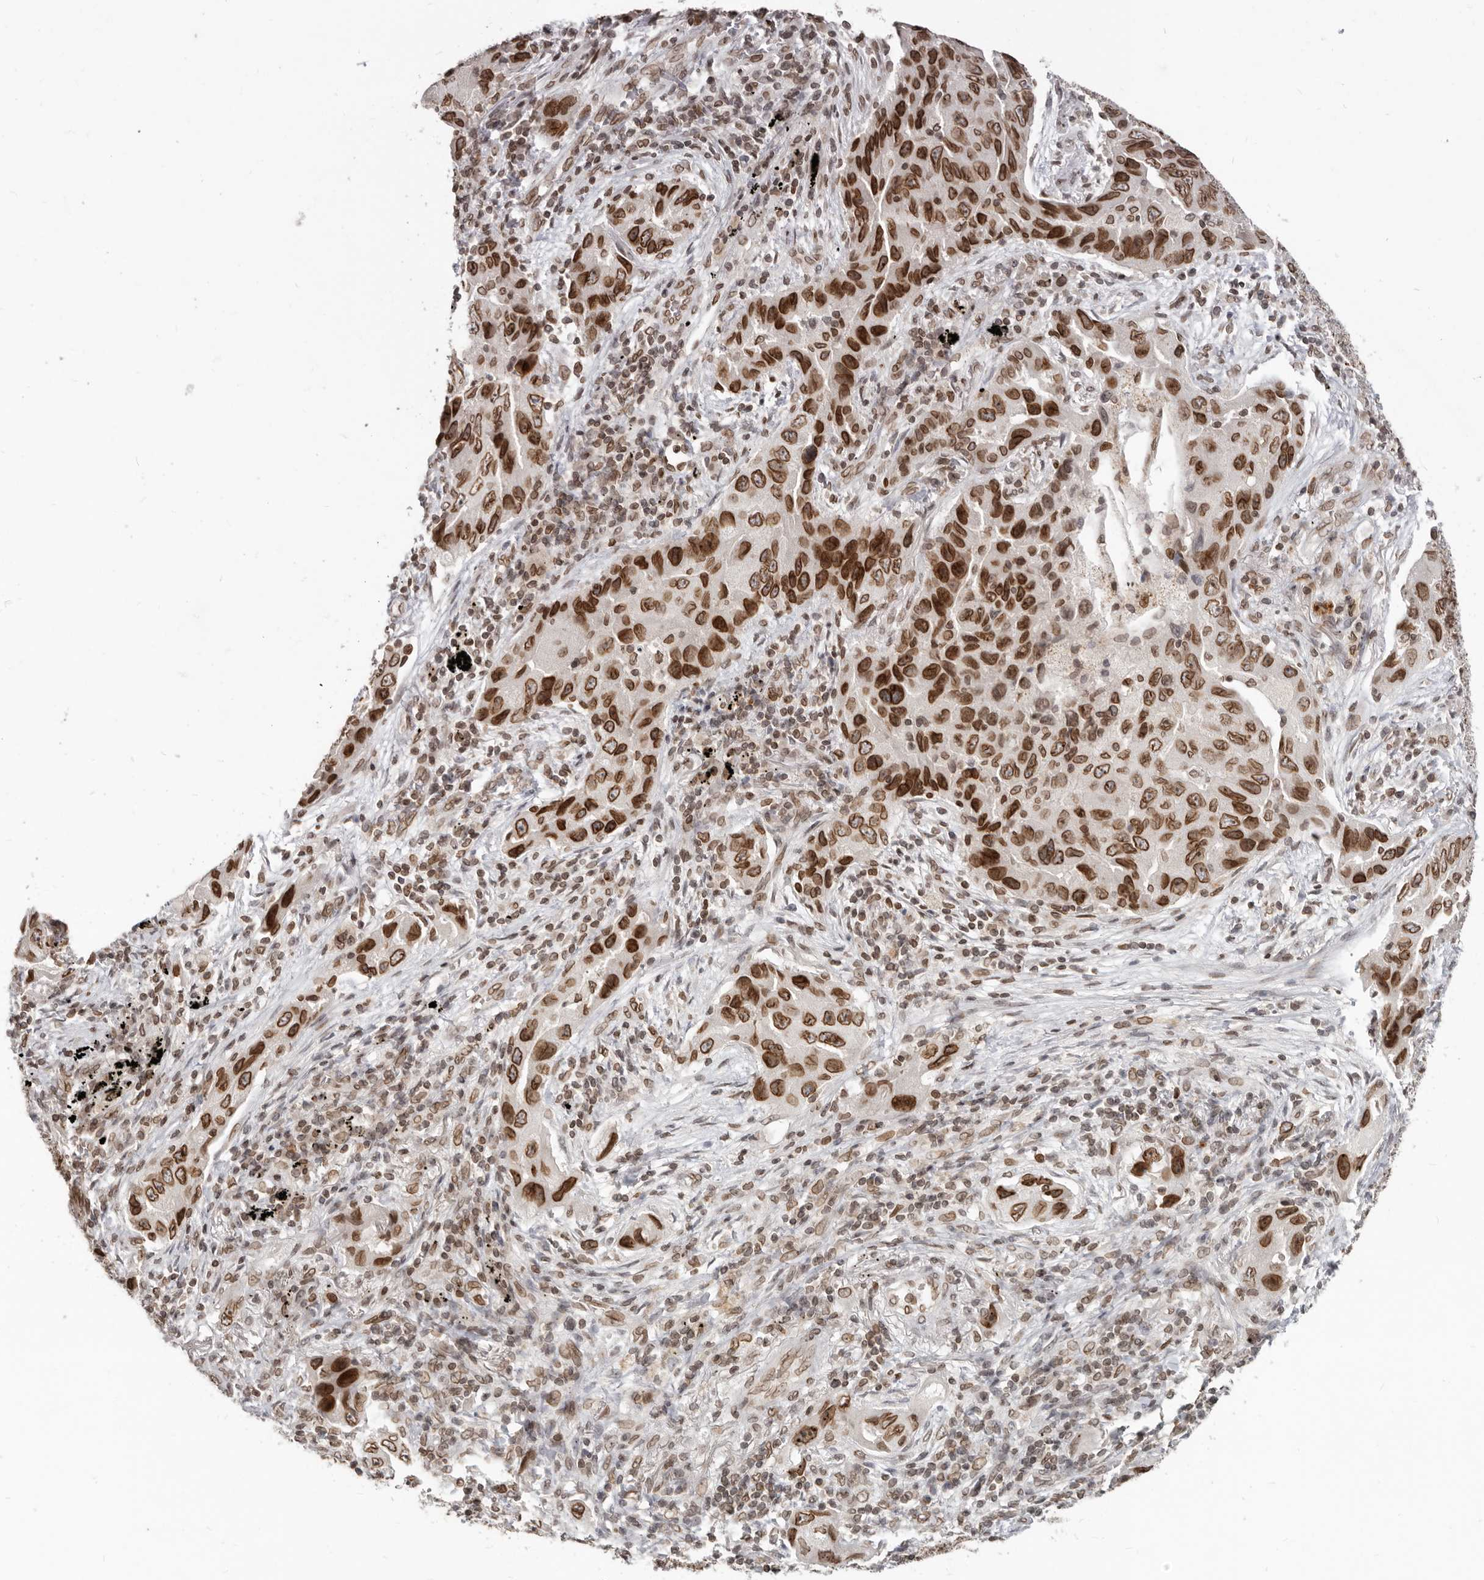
{"staining": {"intensity": "strong", "quantity": ">75%", "location": "cytoplasmic/membranous,nuclear"}, "tissue": "lung cancer", "cell_type": "Tumor cells", "image_type": "cancer", "snomed": [{"axis": "morphology", "description": "Adenocarcinoma, NOS"}, {"axis": "topography", "description": "Lung"}], "caption": "Protein expression analysis of human lung adenocarcinoma reveals strong cytoplasmic/membranous and nuclear expression in approximately >75% of tumor cells.", "gene": "NUP153", "patient": {"sex": "female", "age": 65}}